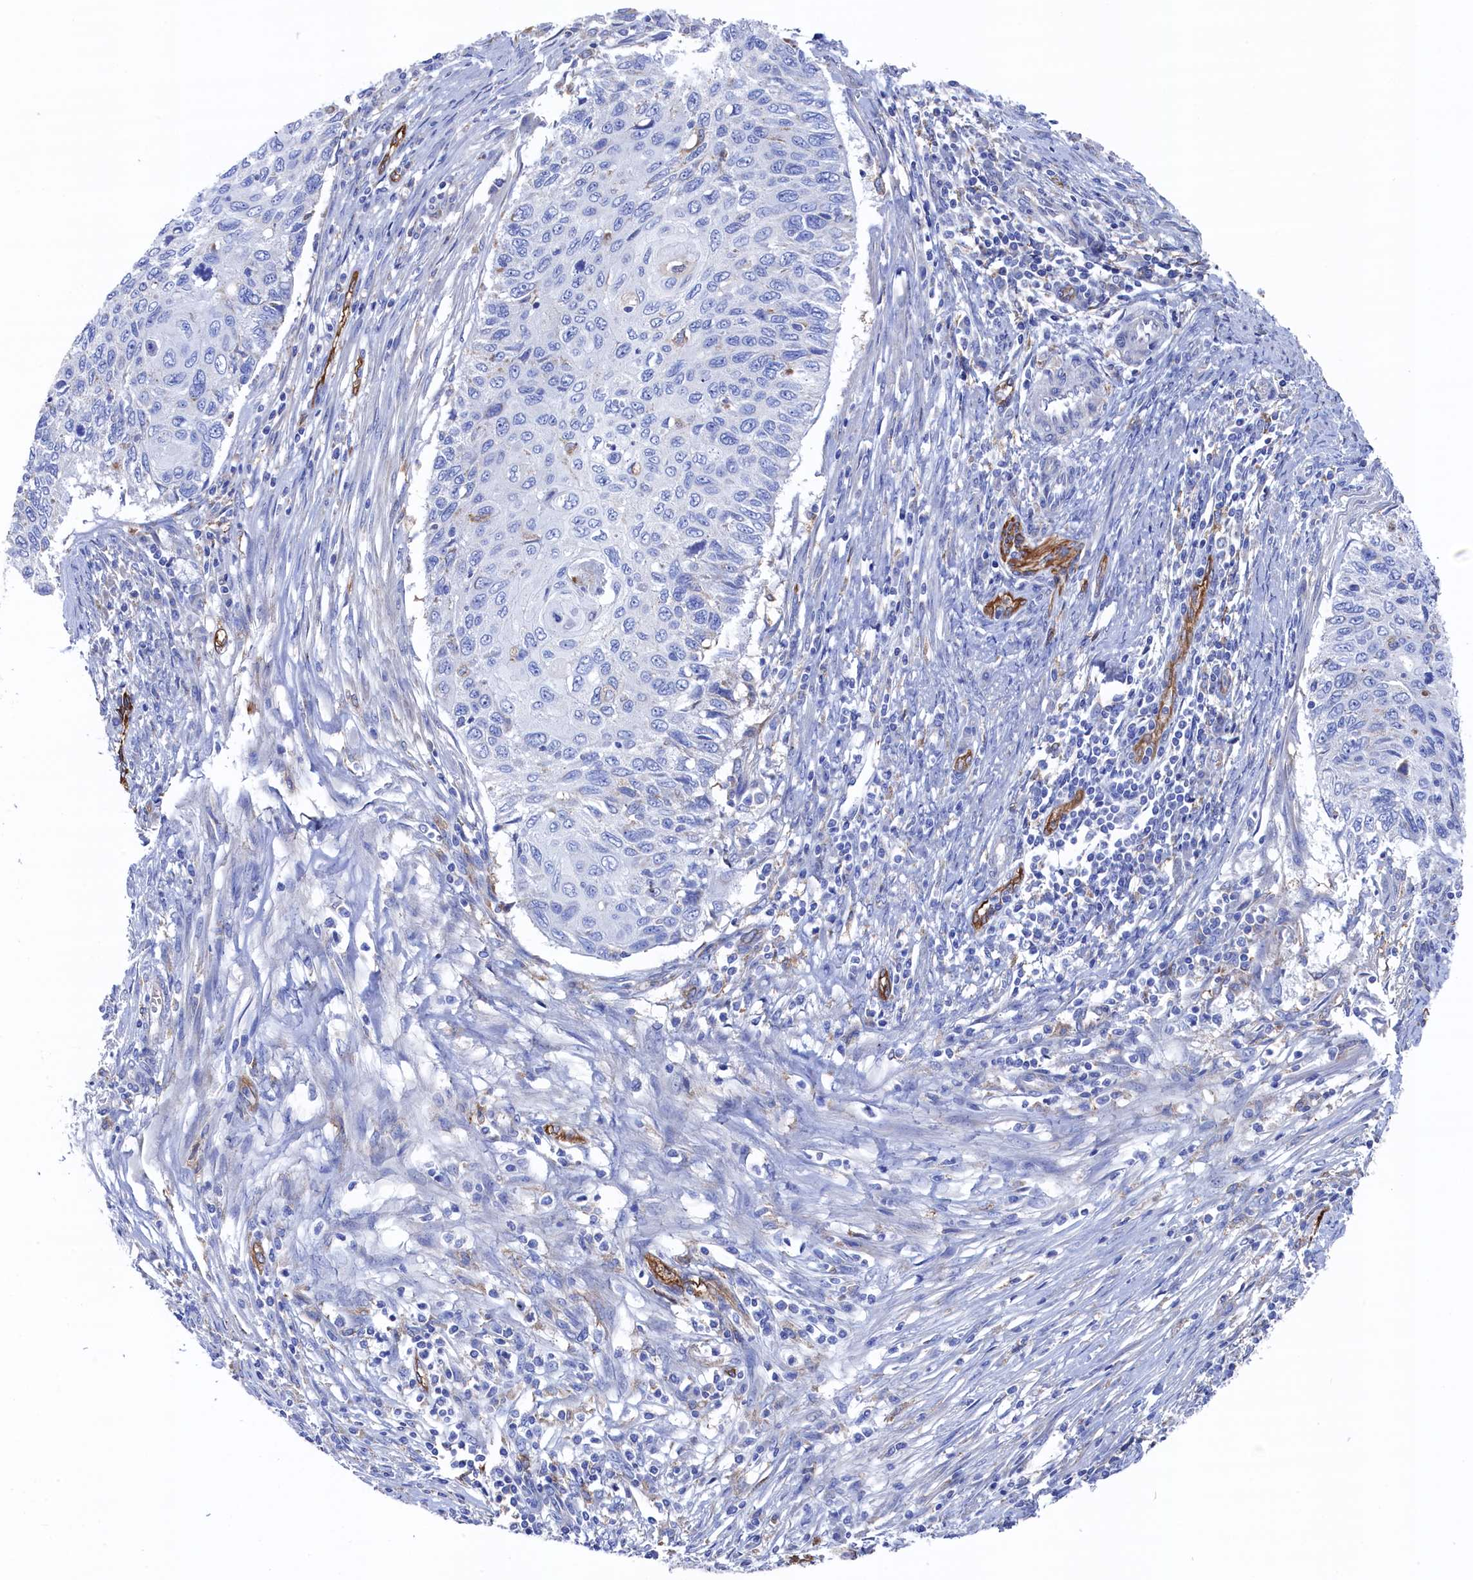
{"staining": {"intensity": "negative", "quantity": "none", "location": "none"}, "tissue": "cervical cancer", "cell_type": "Tumor cells", "image_type": "cancer", "snomed": [{"axis": "morphology", "description": "Squamous cell carcinoma, NOS"}, {"axis": "topography", "description": "Cervix"}], "caption": "Tumor cells show no significant positivity in squamous cell carcinoma (cervical).", "gene": "C12orf73", "patient": {"sex": "female", "age": 70}}